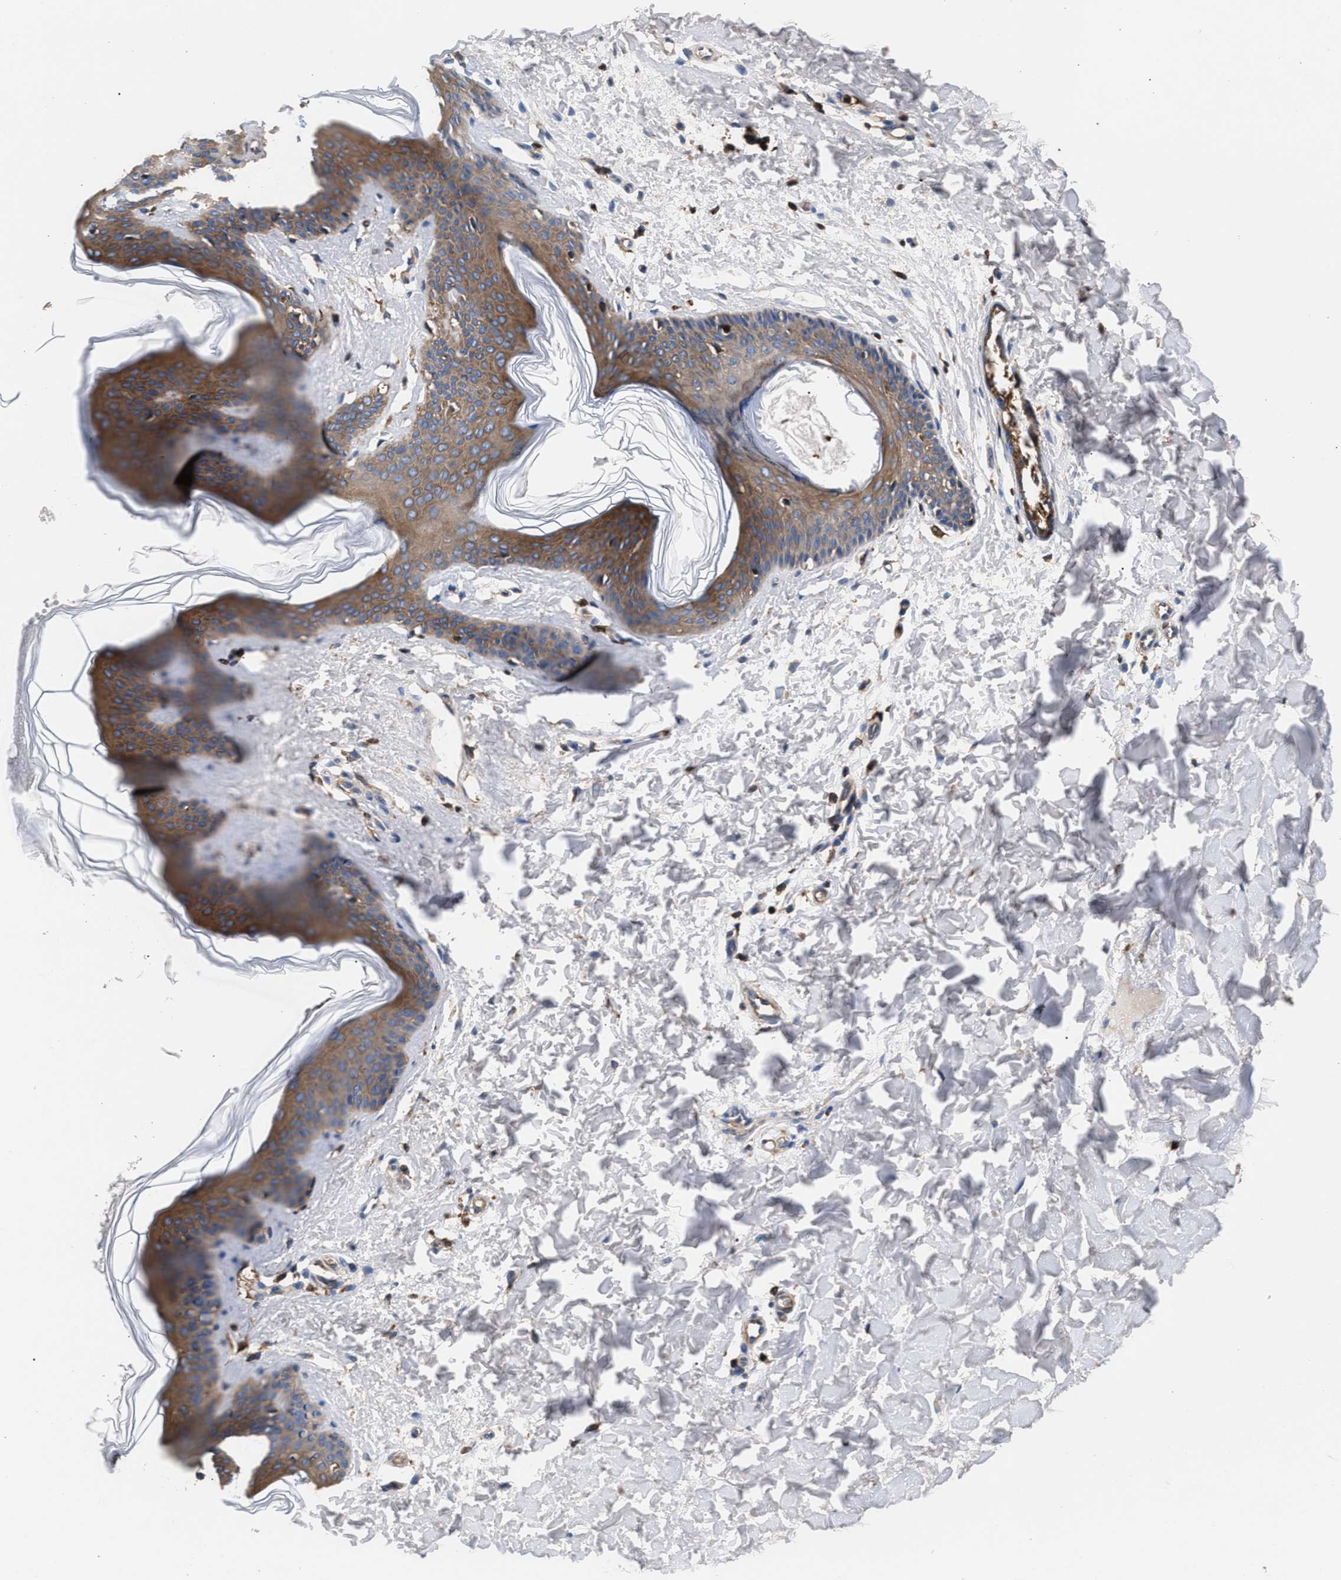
{"staining": {"intensity": "moderate", "quantity": ">75%", "location": "cytoplasmic/membranous"}, "tissue": "skin", "cell_type": "Fibroblasts", "image_type": "normal", "snomed": [{"axis": "morphology", "description": "Normal tissue, NOS"}, {"axis": "topography", "description": "Skin"}], "caption": "Skin stained for a protein (brown) demonstrates moderate cytoplasmic/membranous positive staining in about >75% of fibroblasts.", "gene": "ENSG00000286112", "patient": {"sex": "female", "age": 17}}